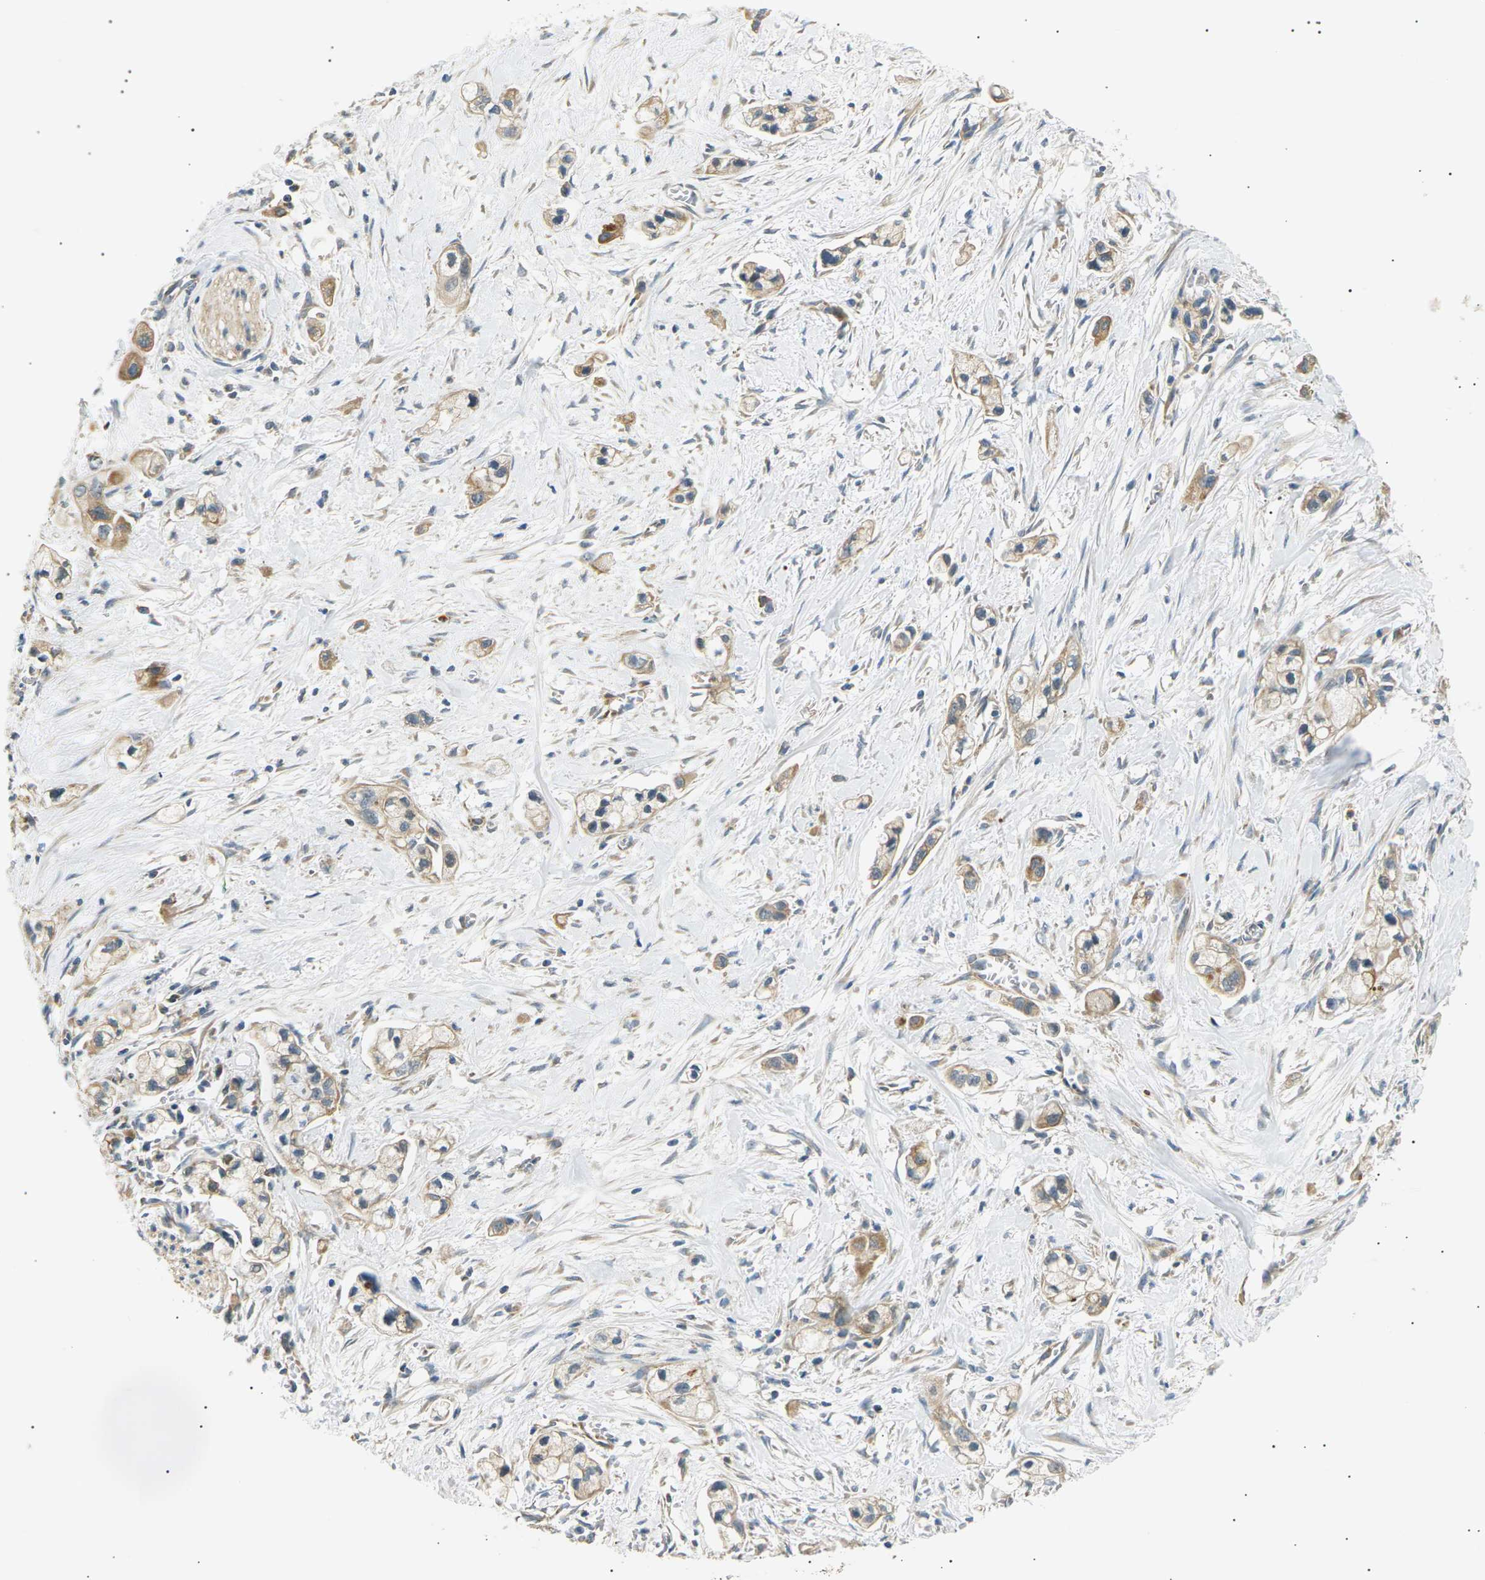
{"staining": {"intensity": "moderate", "quantity": ">75%", "location": "cytoplasmic/membranous"}, "tissue": "pancreatic cancer", "cell_type": "Tumor cells", "image_type": "cancer", "snomed": [{"axis": "morphology", "description": "Adenocarcinoma, NOS"}, {"axis": "topography", "description": "Pancreas"}], "caption": "Adenocarcinoma (pancreatic) stained with a brown dye demonstrates moderate cytoplasmic/membranous positive positivity in about >75% of tumor cells.", "gene": "TBC1D8", "patient": {"sex": "male", "age": 74}}